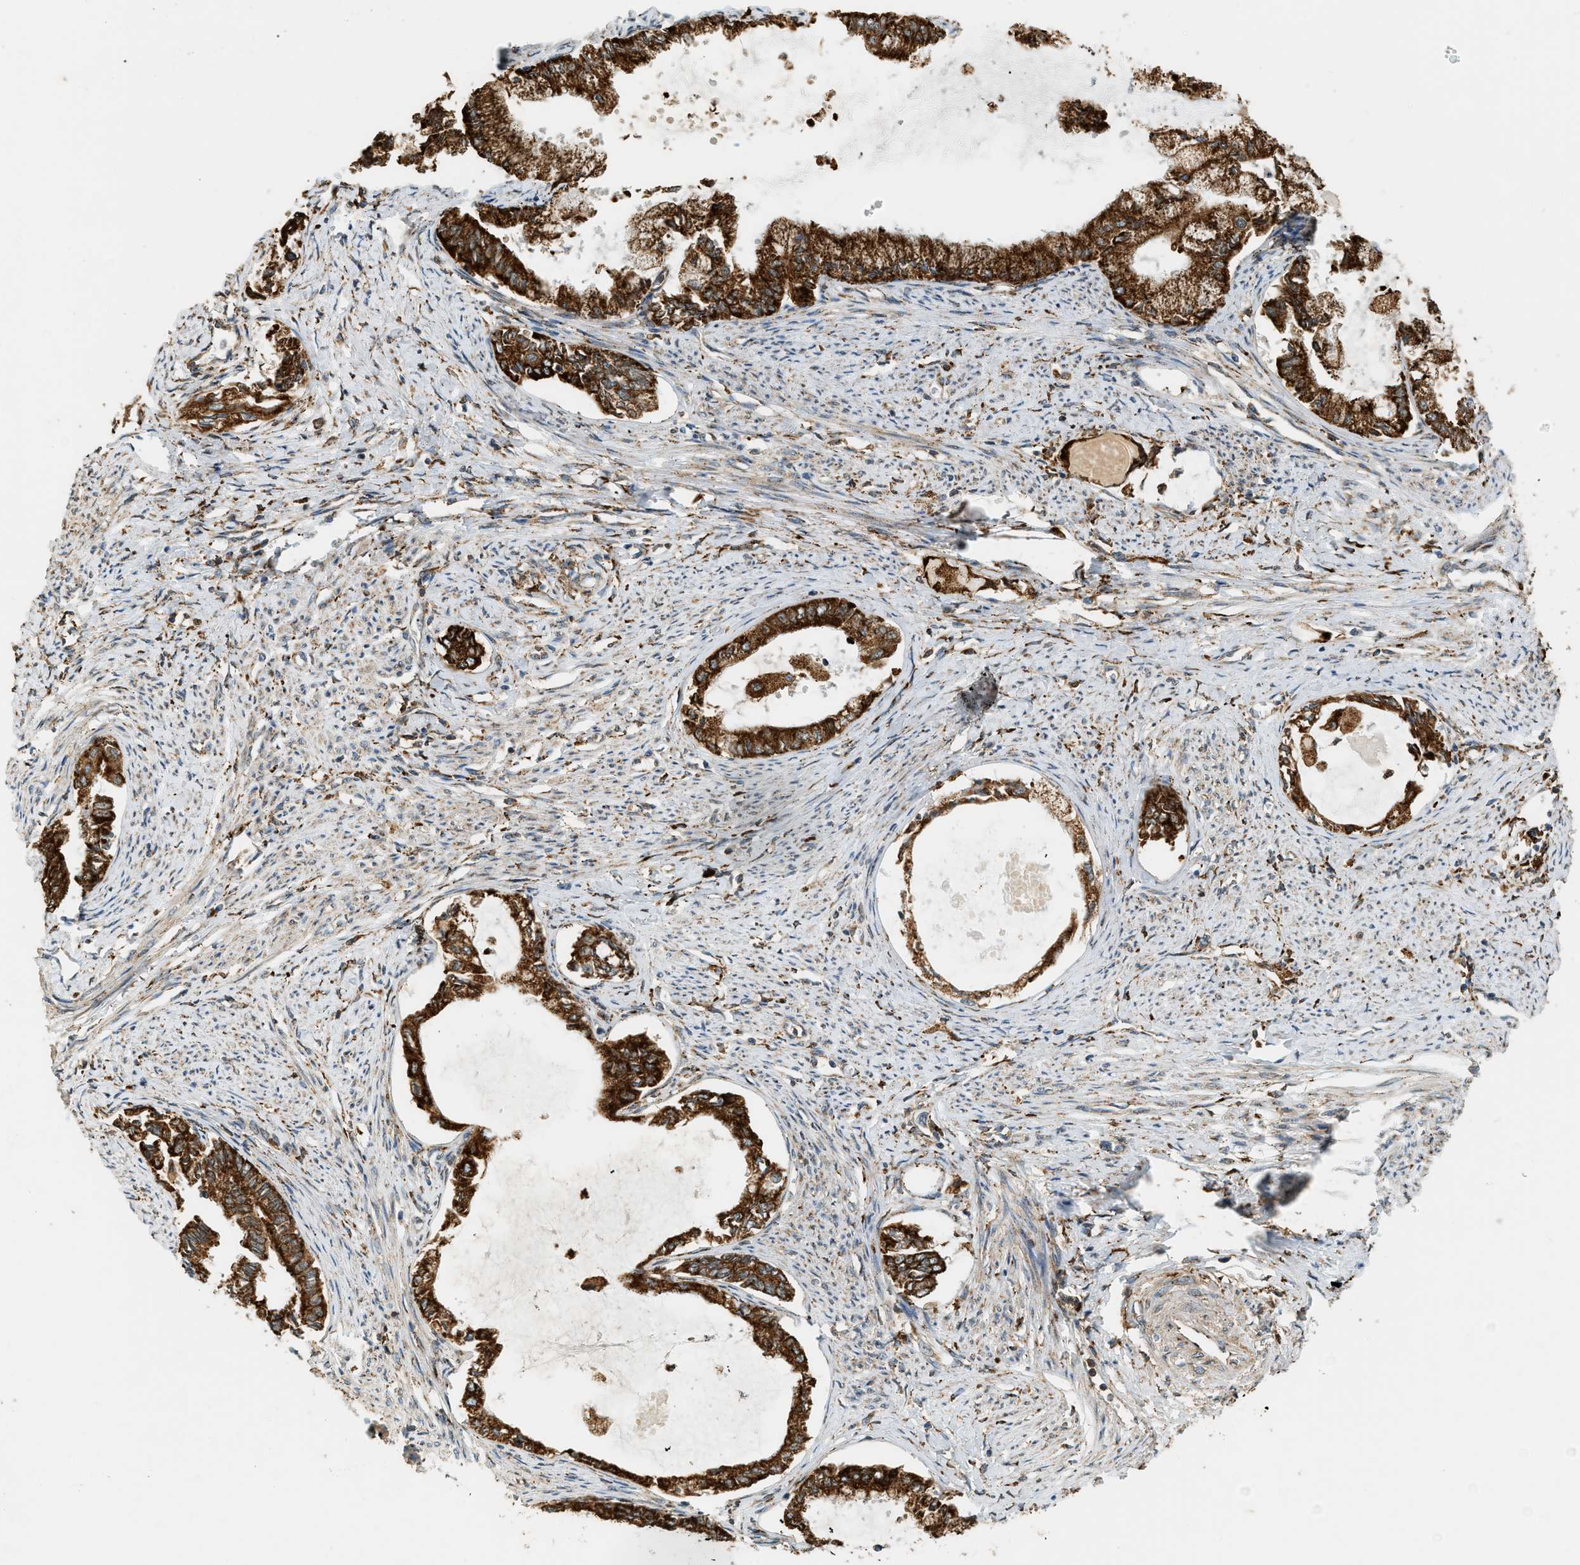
{"staining": {"intensity": "strong", "quantity": ">75%", "location": "cytoplasmic/membranous"}, "tissue": "endometrial cancer", "cell_type": "Tumor cells", "image_type": "cancer", "snomed": [{"axis": "morphology", "description": "Adenocarcinoma, NOS"}, {"axis": "topography", "description": "Endometrium"}], "caption": "Immunohistochemical staining of endometrial cancer (adenocarcinoma) exhibits high levels of strong cytoplasmic/membranous positivity in approximately >75% of tumor cells. (DAB (3,3'-diaminobenzidine) IHC with brightfield microscopy, high magnification).", "gene": "SEMA4D", "patient": {"sex": "female", "age": 86}}